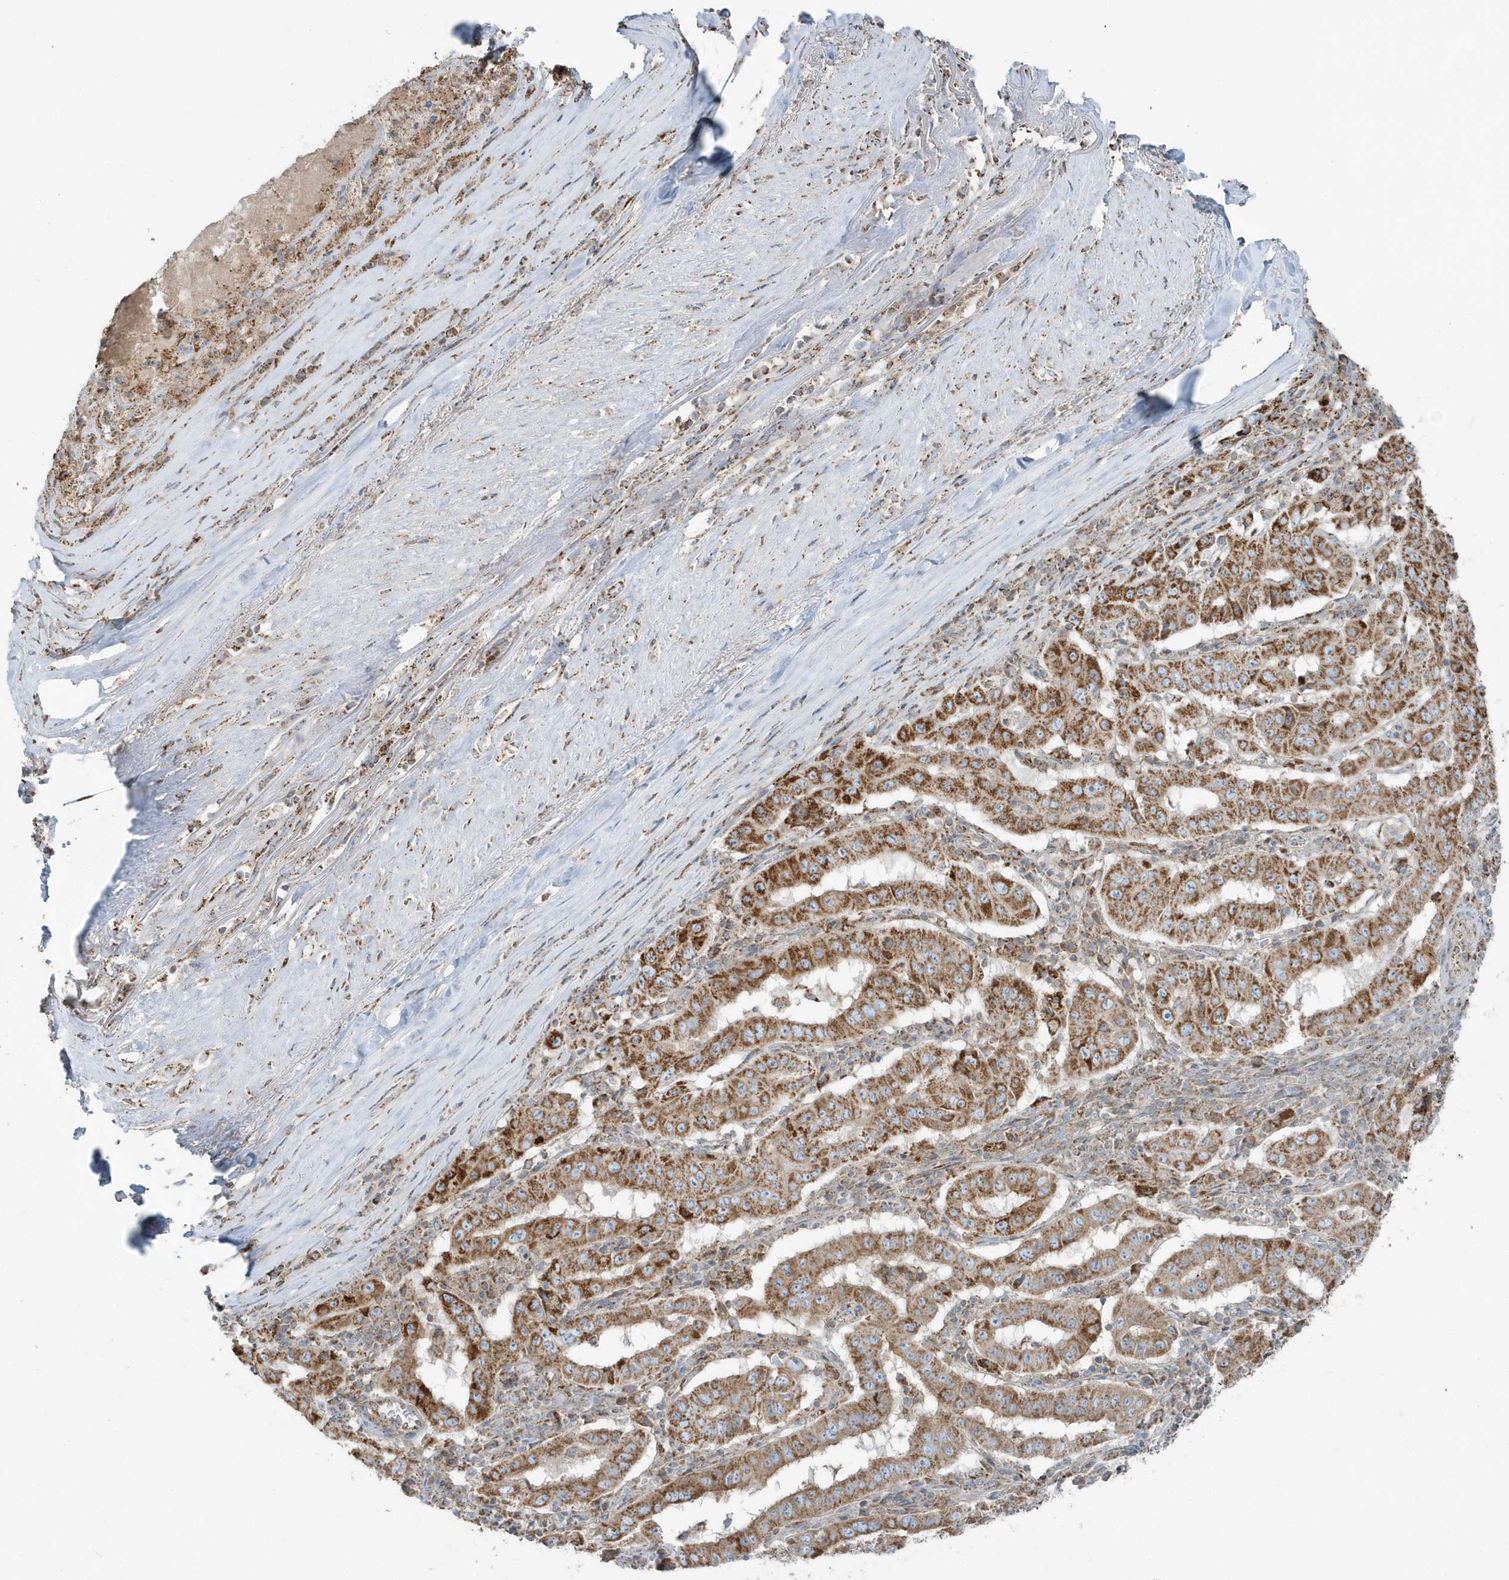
{"staining": {"intensity": "strong", "quantity": ">75%", "location": "cytoplasmic/membranous"}, "tissue": "pancreatic cancer", "cell_type": "Tumor cells", "image_type": "cancer", "snomed": [{"axis": "morphology", "description": "Adenocarcinoma, NOS"}, {"axis": "topography", "description": "Pancreas"}], "caption": "Adenocarcinoma (pancreatic) stained with a protein marker exhibits strong staining in tumor cells.", "gene": "RAB11FIP3", "patient": {"sex": "male", "age": 63}}